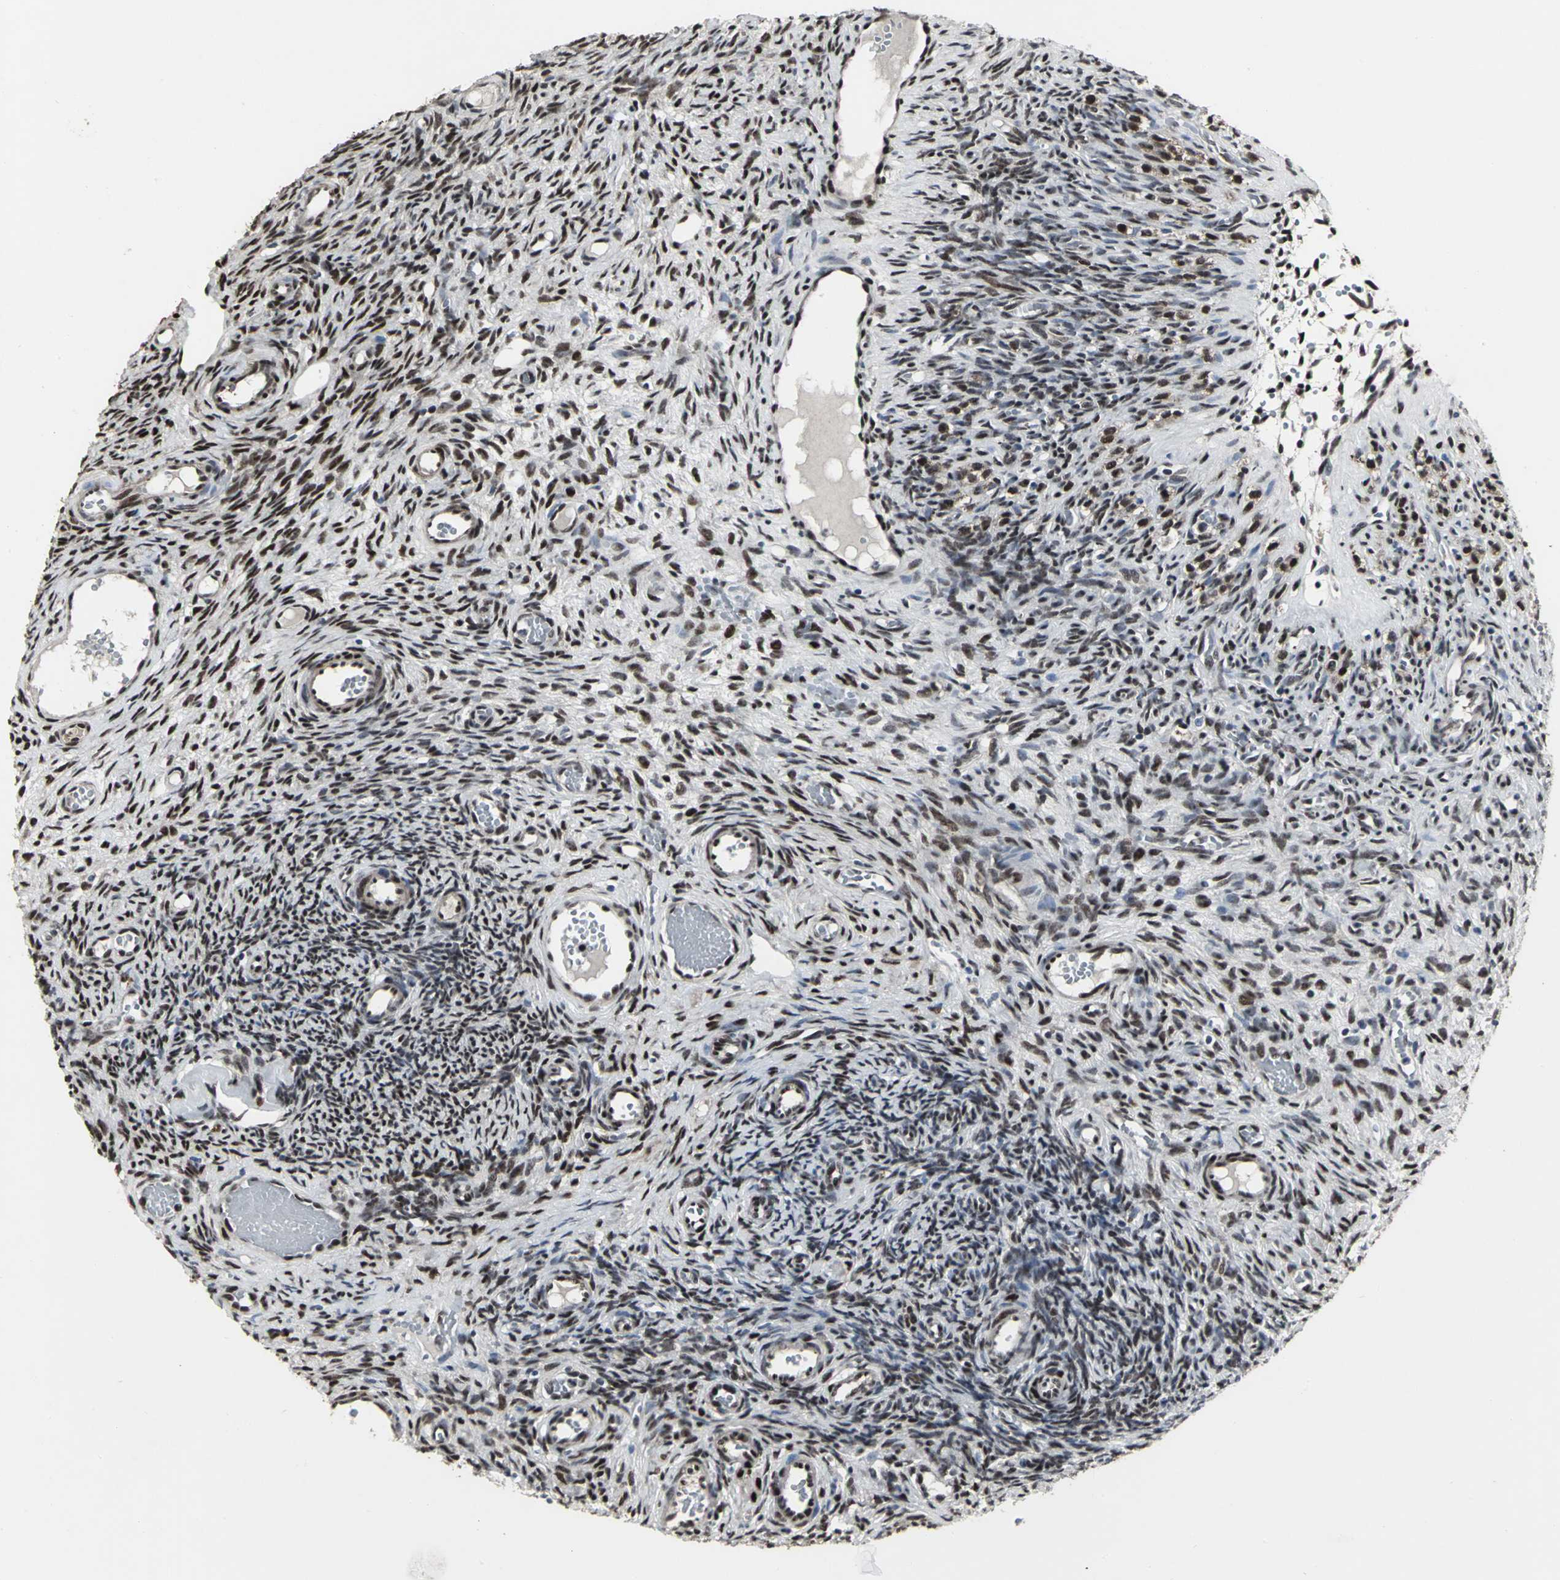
{"staining": {"intensity": "strong", "quantity": ">75%", "location": "nuclear"}, "tissue": "ovary", "cell_type": "Ovarian stroma cells", "image_type": "normal", "snomed": [{"axis": "morphology", "description": "Normal tissue, NOS"}, {"axis": "topography", "description": "Ovary"}], "caption": "Immunohistochemistry staining of normal ovary, which shows high levels of strong nuclear positivity in approximately >75% of ovarian stroma cells indicating strong nuclear protein positivity. The staining was performed using DAB (brown) for protein detection and nuclei were counterstained in hematoxylin (blue).", "gene": "SRF", "patient": {"sex": "female", "age": 35}}